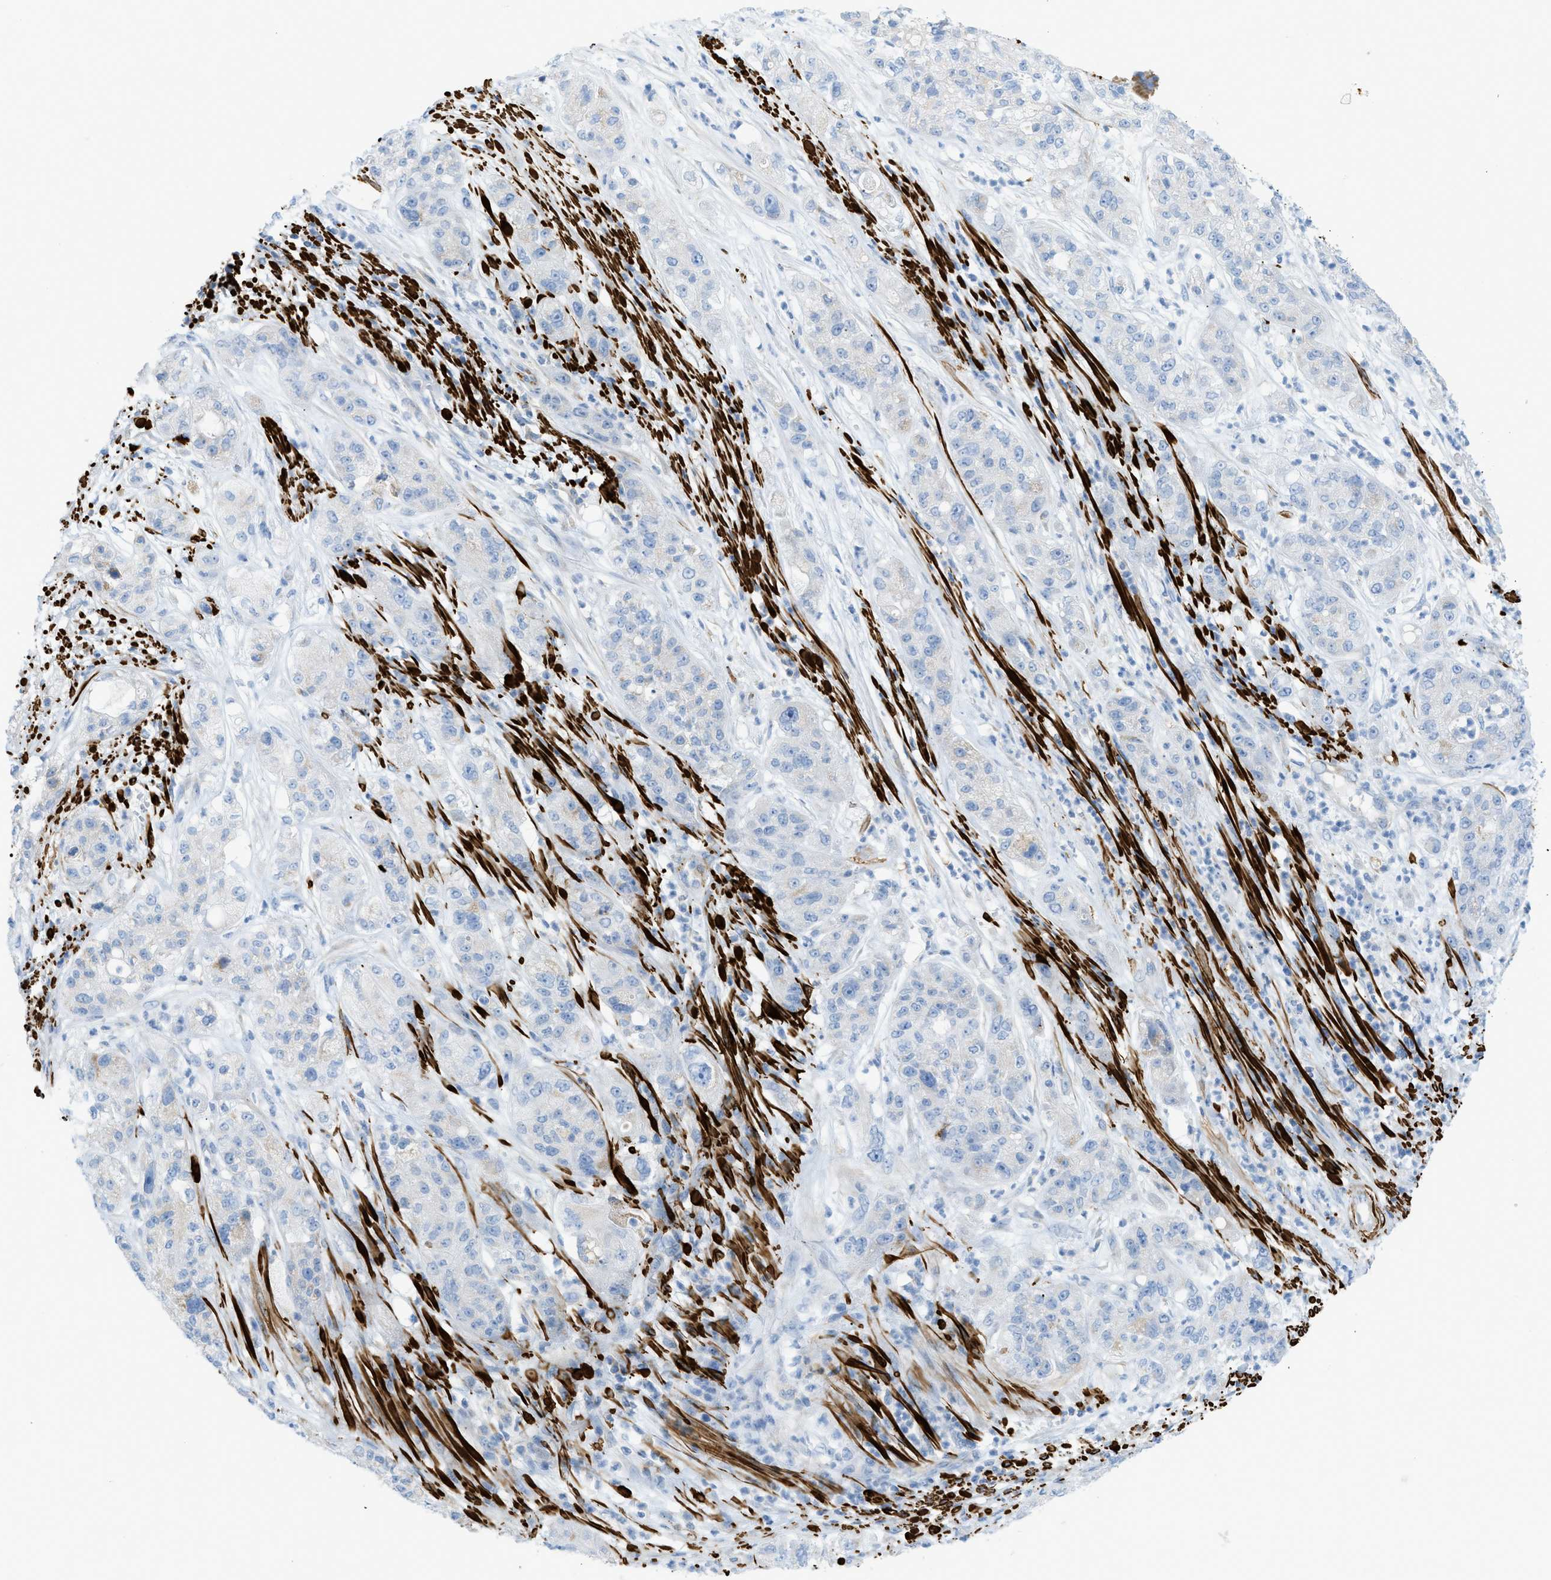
{"staining": {"intensity": "negative", "quantity": "none", "location": "none"}, "tissue": "pancreatic cancer", "cell_type": "Tumor cells", "image_type": "cancer", "snomed": [{"axis": "morphology", "description": "Adenocarcinoma, NOS"}, {"axis": "topography", "description": "Pancreas"}], "caption": "An image of human pancreatic cancer is negative for staining in tumor cells.", "gene": "MYH11", "patient": {"sex": "female", "age": 78}}